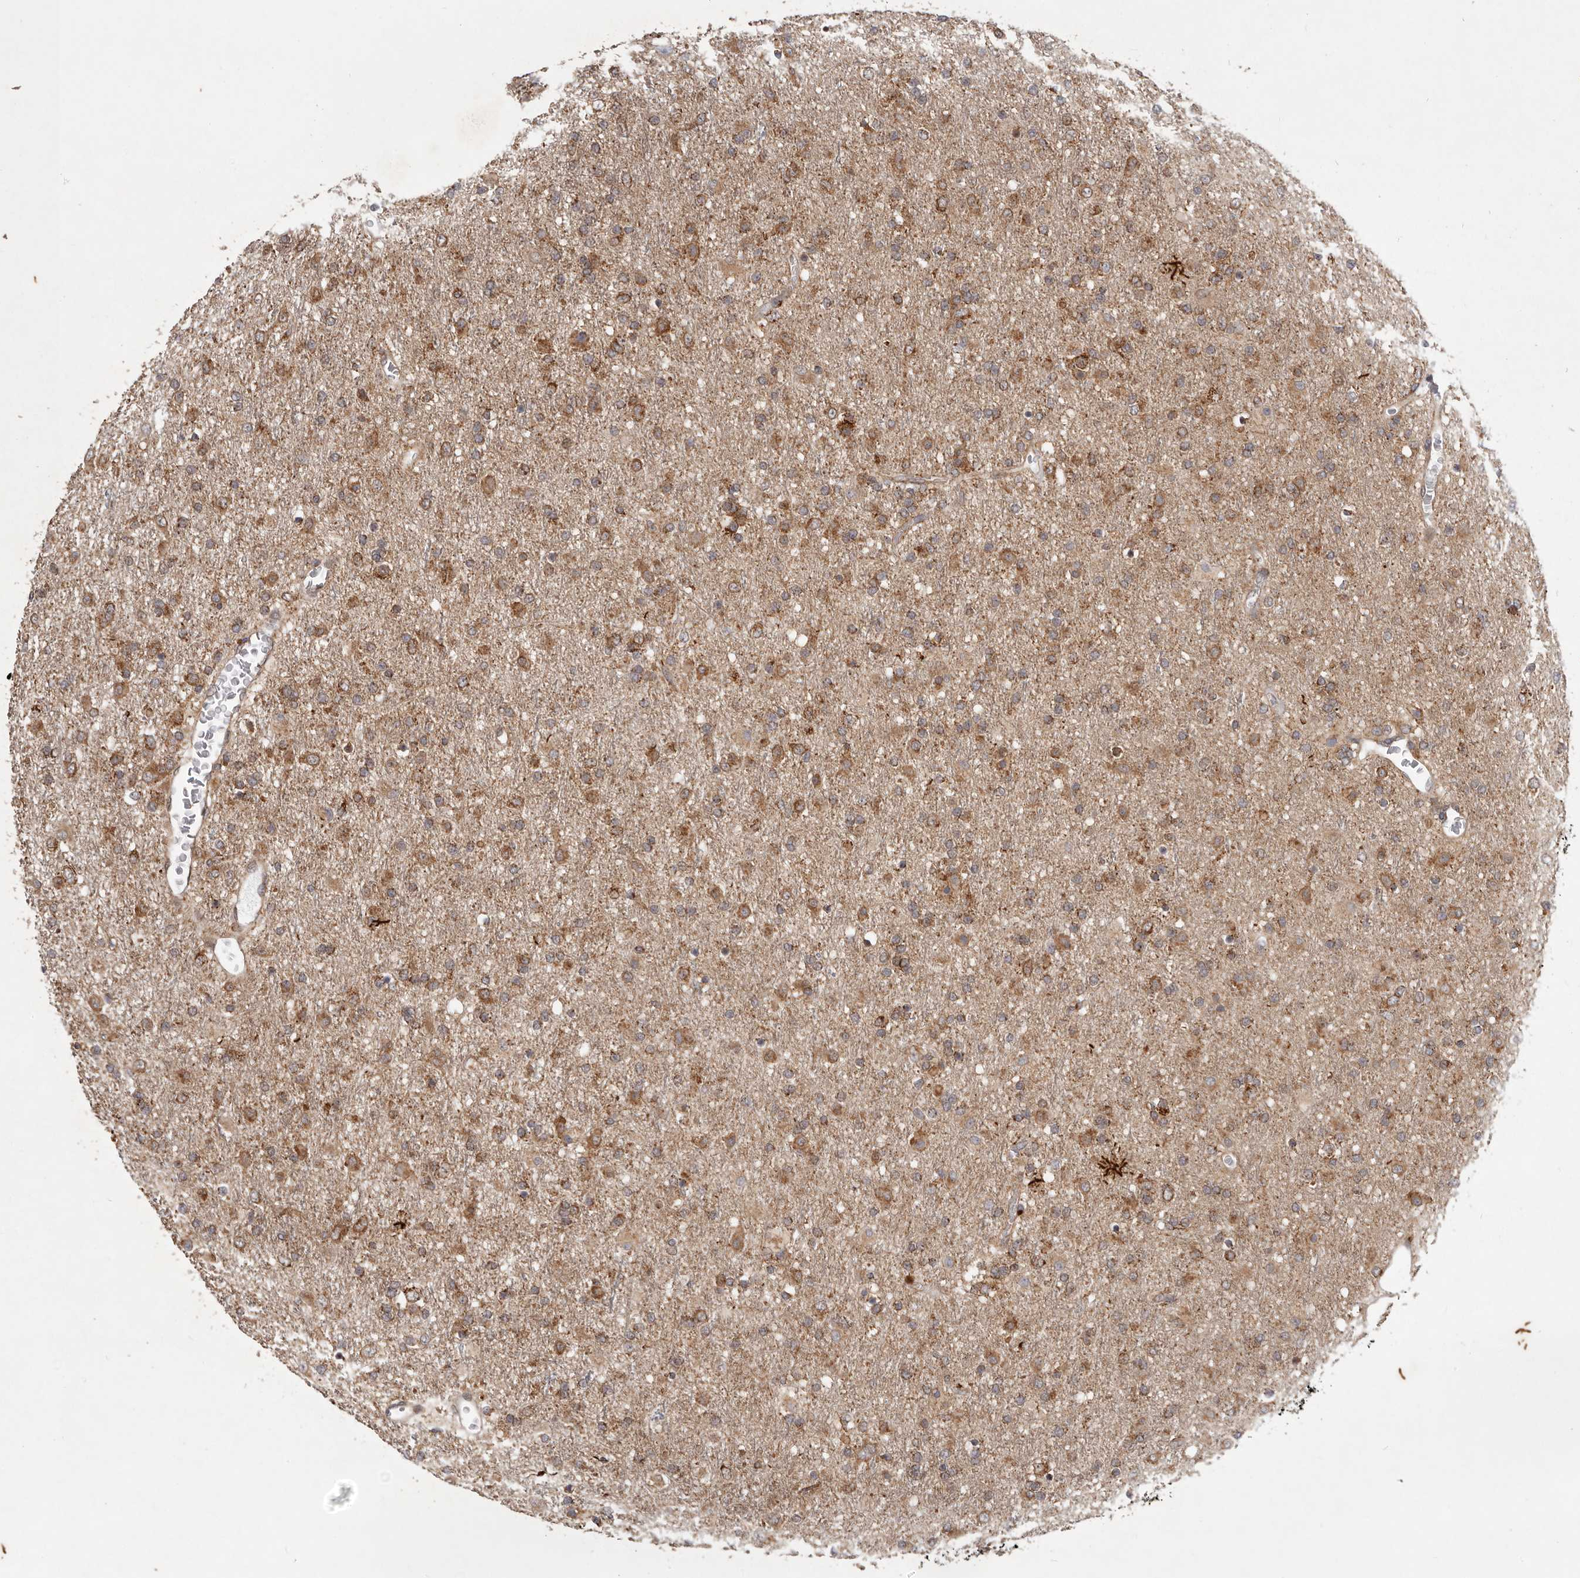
{"staining": {"intensity": "moderate", "quantity": ">75%", "location": "cytoplasmic/membranous"}, "tissue": "glioma", "cell_type": "Tumor cells", "image_type": "cancer", "snomed": [{"axis": "morphology", "description": "Glioma, malignant, Low grade"}, {"axis": "topography", "description": "Brain"}], "caption": "Glioma stained for a protein (brown) reveals moderate cytoplasmic/membranous positive staining in approximately >75% of tumor cells.", "gene": "MRPS10", "patient": {"sex": "male", "age": 65}}